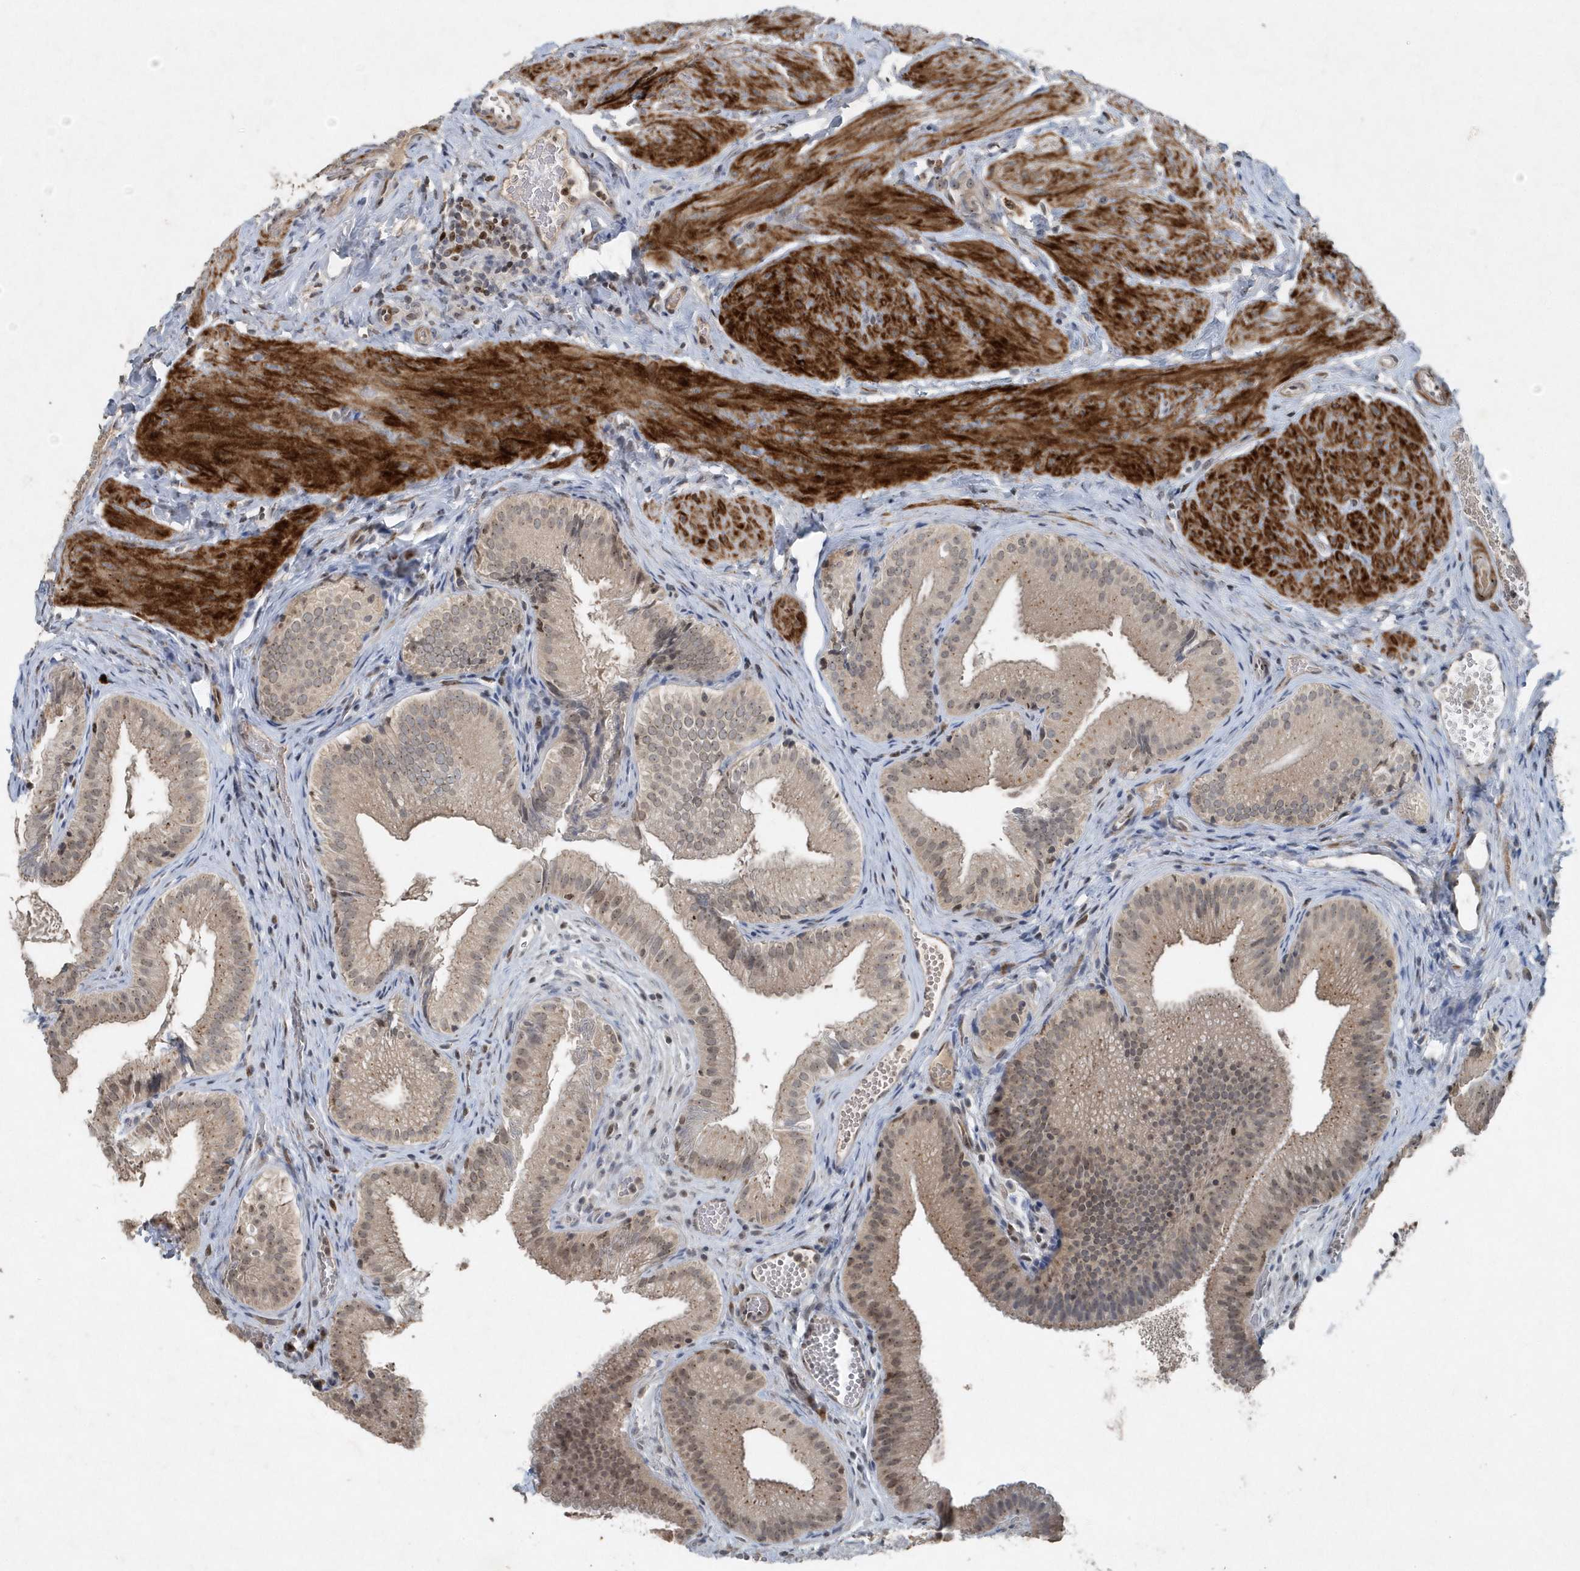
{"staining": {"intensity": "weak", "quantity": ">75%", "location": "cytoplasmic/membranous,nuclear"}, "tissue": "gallbladder", "cell_type": "Glandular cells", "image_type": "normal", "snomed": [{"axis": "morphology", "description": "Normal tissue, NOS"}, {"axis": "topography", "description": "Gallbladder"}], "caption": "The immunohistochemical stain labels weak cytoplasmic/membranous,nuclear expression in glandular cells of unremarkable gallbladder.", "gene": "QTRT2", "patient": {"sex": "female", "age": 30}}